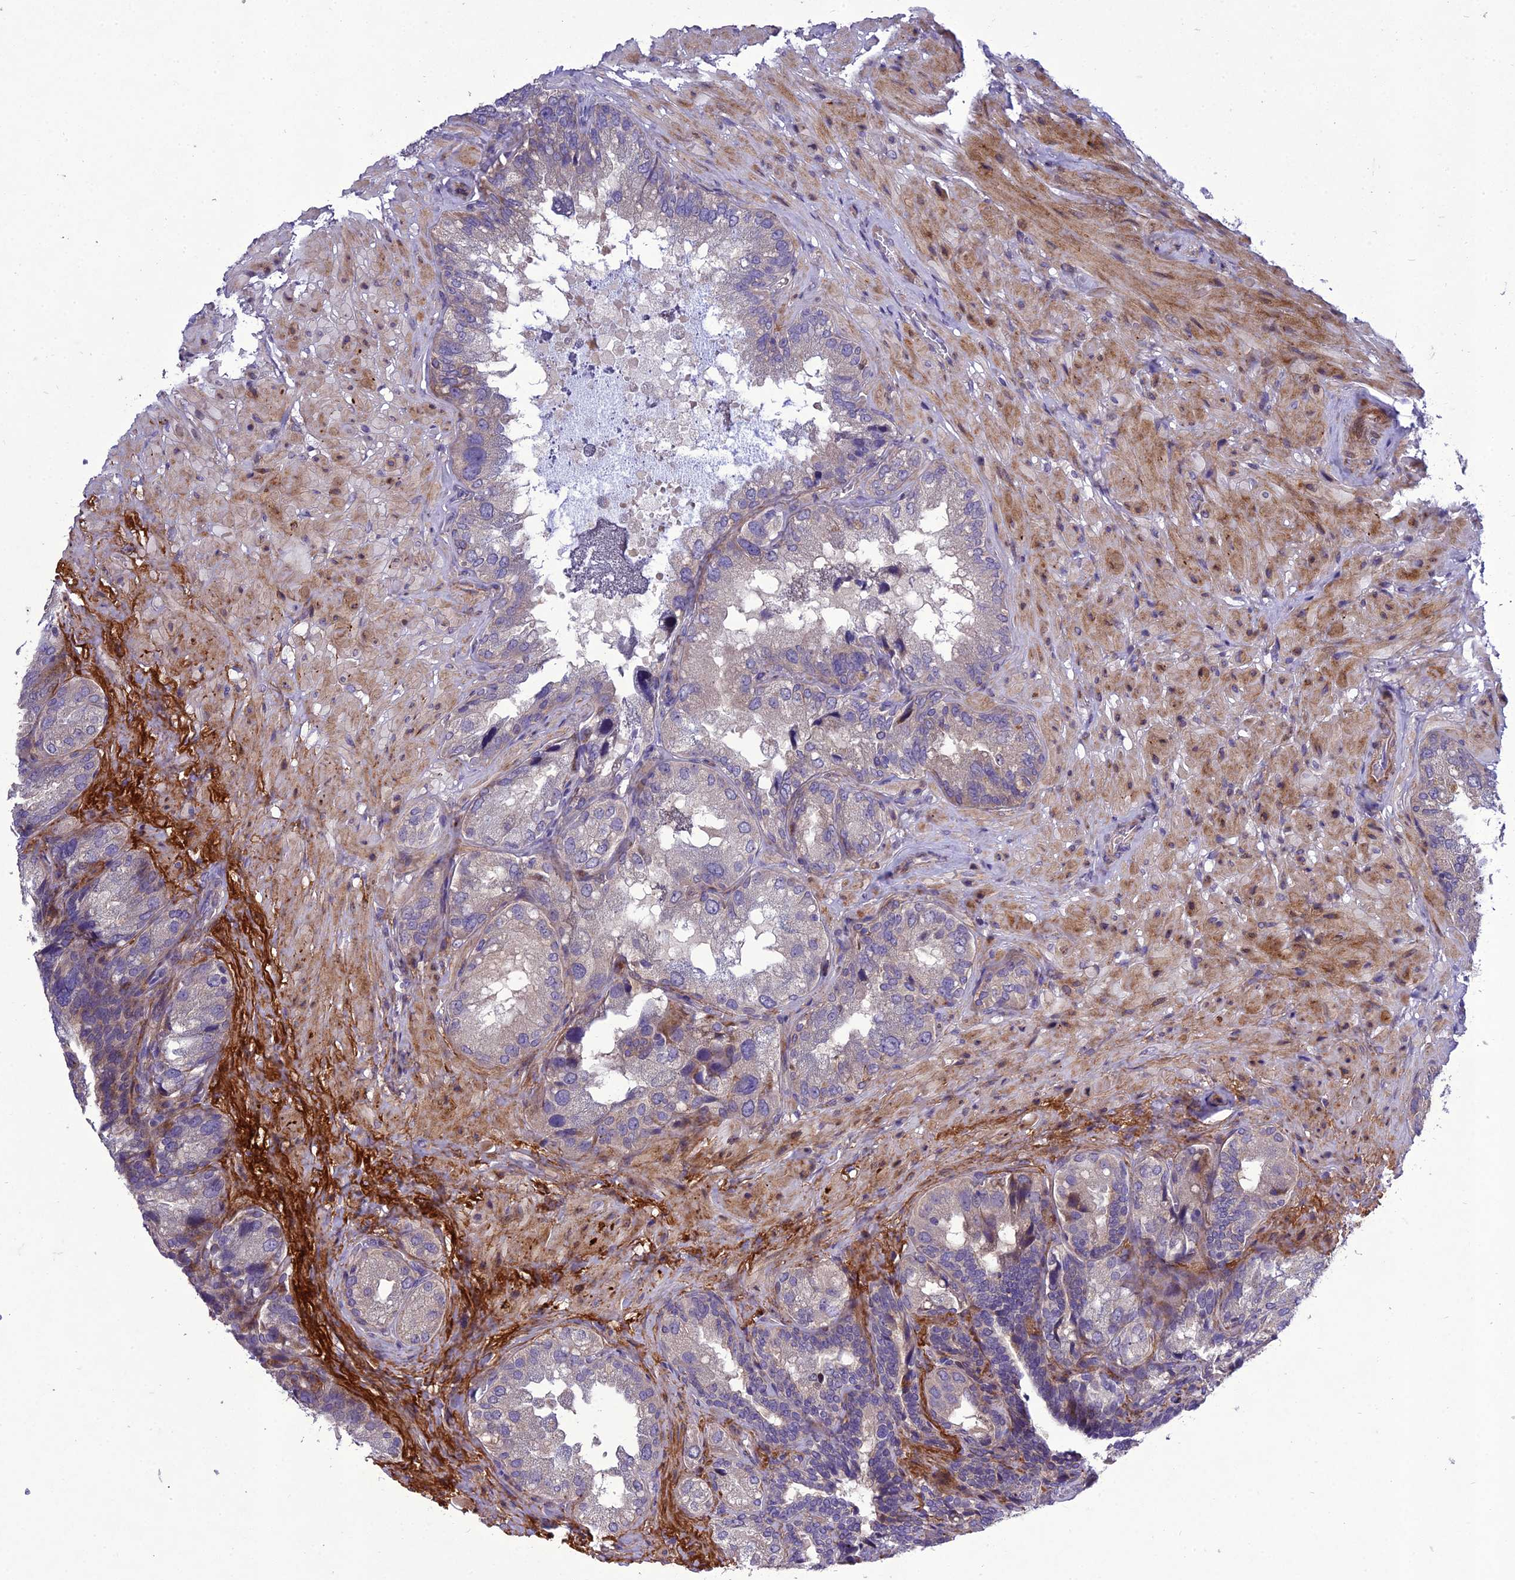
{"staining": {"intensity": "negative", "quantity": "none", "location": "none"}, "tissue": "seminal vesicle", "cell_type": "Glandular cells", "image_type": "normal", "snomed": [{"axis": "morphology", "description": "Normal tissue, NOS"}, {"axis": "topography", "description": "Seminal veicle"}, {"axis": "topography", "description": "Peripheral nerve tissue"}], "caption": "High power microscopy image of an immunohistochemistry histopathology image of benign seminal vesicle, revealing no significant positivity in glandular cells. (Brightfield microscopy of DAB (3,3'-diaminobenzidine) immunohistochemistry (IHC) at high magnification).", "gene": "ADIPOR2", "patient": {"sex": "male", "age": 63}}